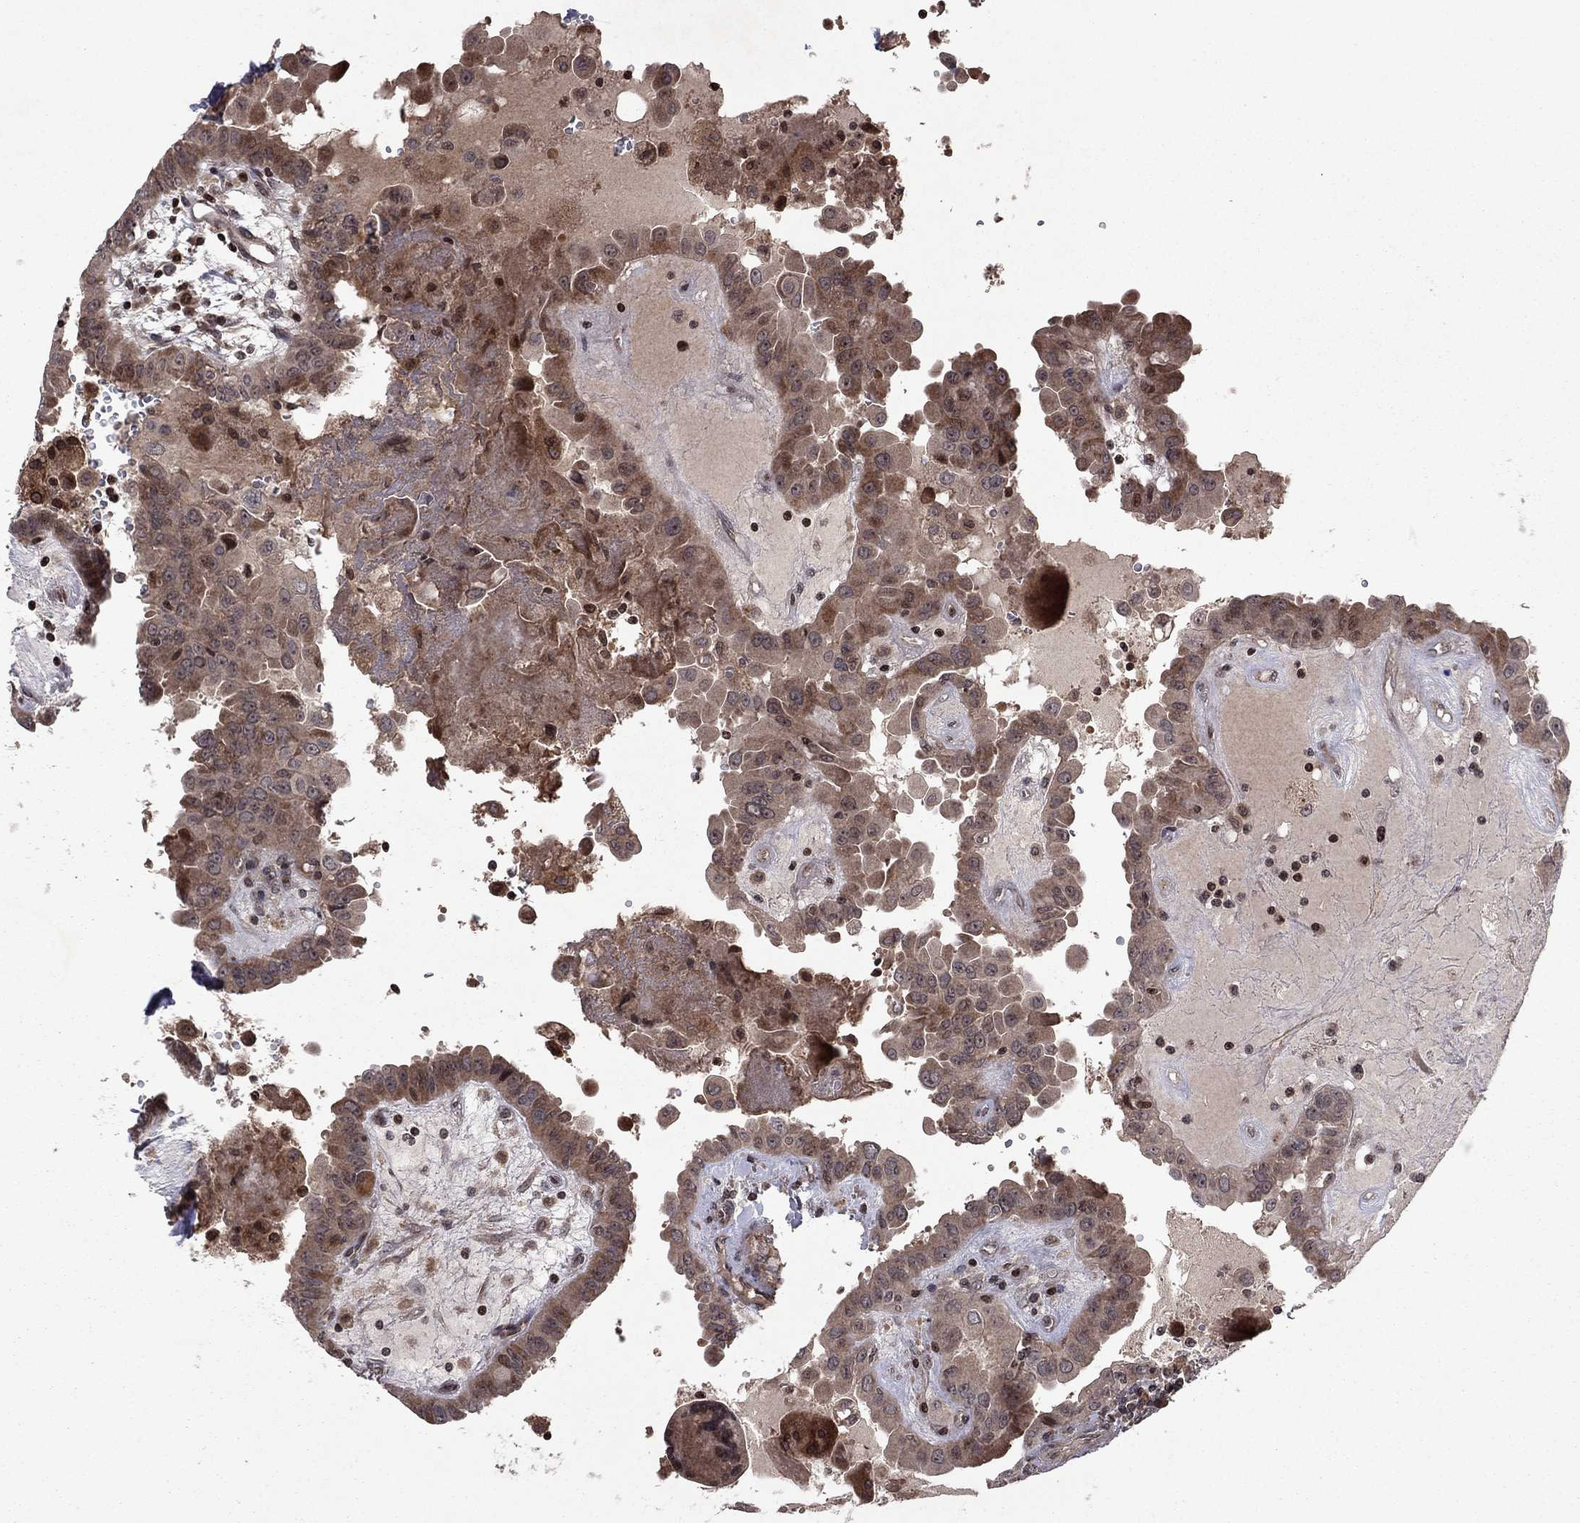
{"staining": {"intensity": "moderate", "quantity": "<25%", "location": "cytoplasmic/membranous,nuclear"}, "tissue": "thyroid cancer", "cell_type": "Tumor cells", "image_type": "cancer", "snomed": [{"axis": "morphology", "description": "Papillary adenocarcinoma, NOS"}, {"axis": "topography", "description": "Thyroid gland"}], "caption": "Thyroid cancer (papillary adenocarcinoma) stained for a protein displays moderate cytoplasmic/membranous and nuclear positivity in tumor cells.", "gene": "SORBS1", "patient": {"sex": "female", "age": 37}}